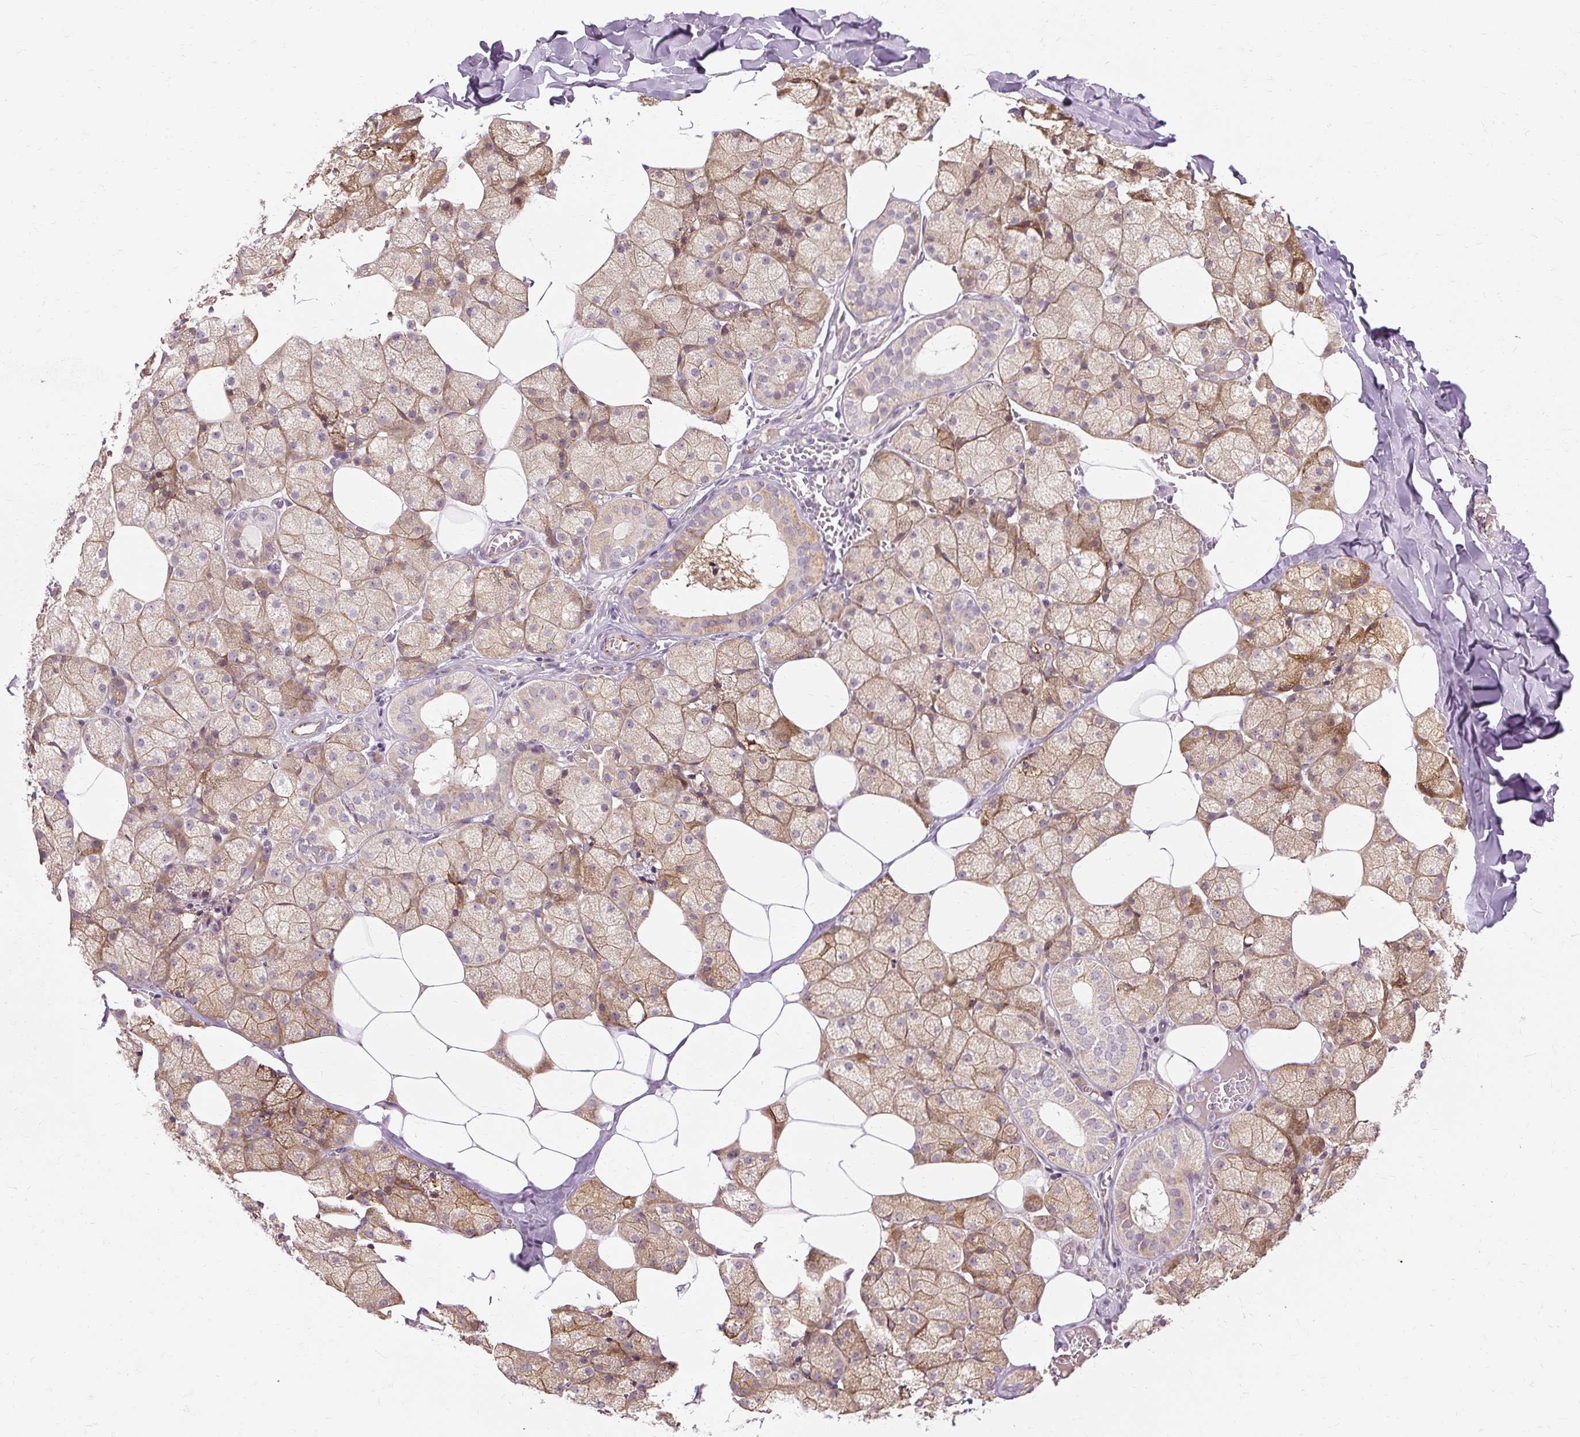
{"staining": {"intensity": "moderate", "quantity": ">75%", "location": "cytoplasmic/membranous"}, "tissue": "salivary gland", "cell_type": "Glandular cells", "image_type": "normal", "snomed": [{"axis": "morphology", "description": "Normal tissue, NOS"}, {"axis": "topography", "description": "Salivary gland"}, {"axis": "topography", "description": "Peripheral nerve tissue"}], "caption": "A photomicrograph showing moderate cytoplasmic/membranous staining in approximately >75% of glandular cells in benign salivary gland, as visualized by brown immunohistochemical staining.", "gene": "MMACHC", "patient": {"sex": "male", "age": 38}}